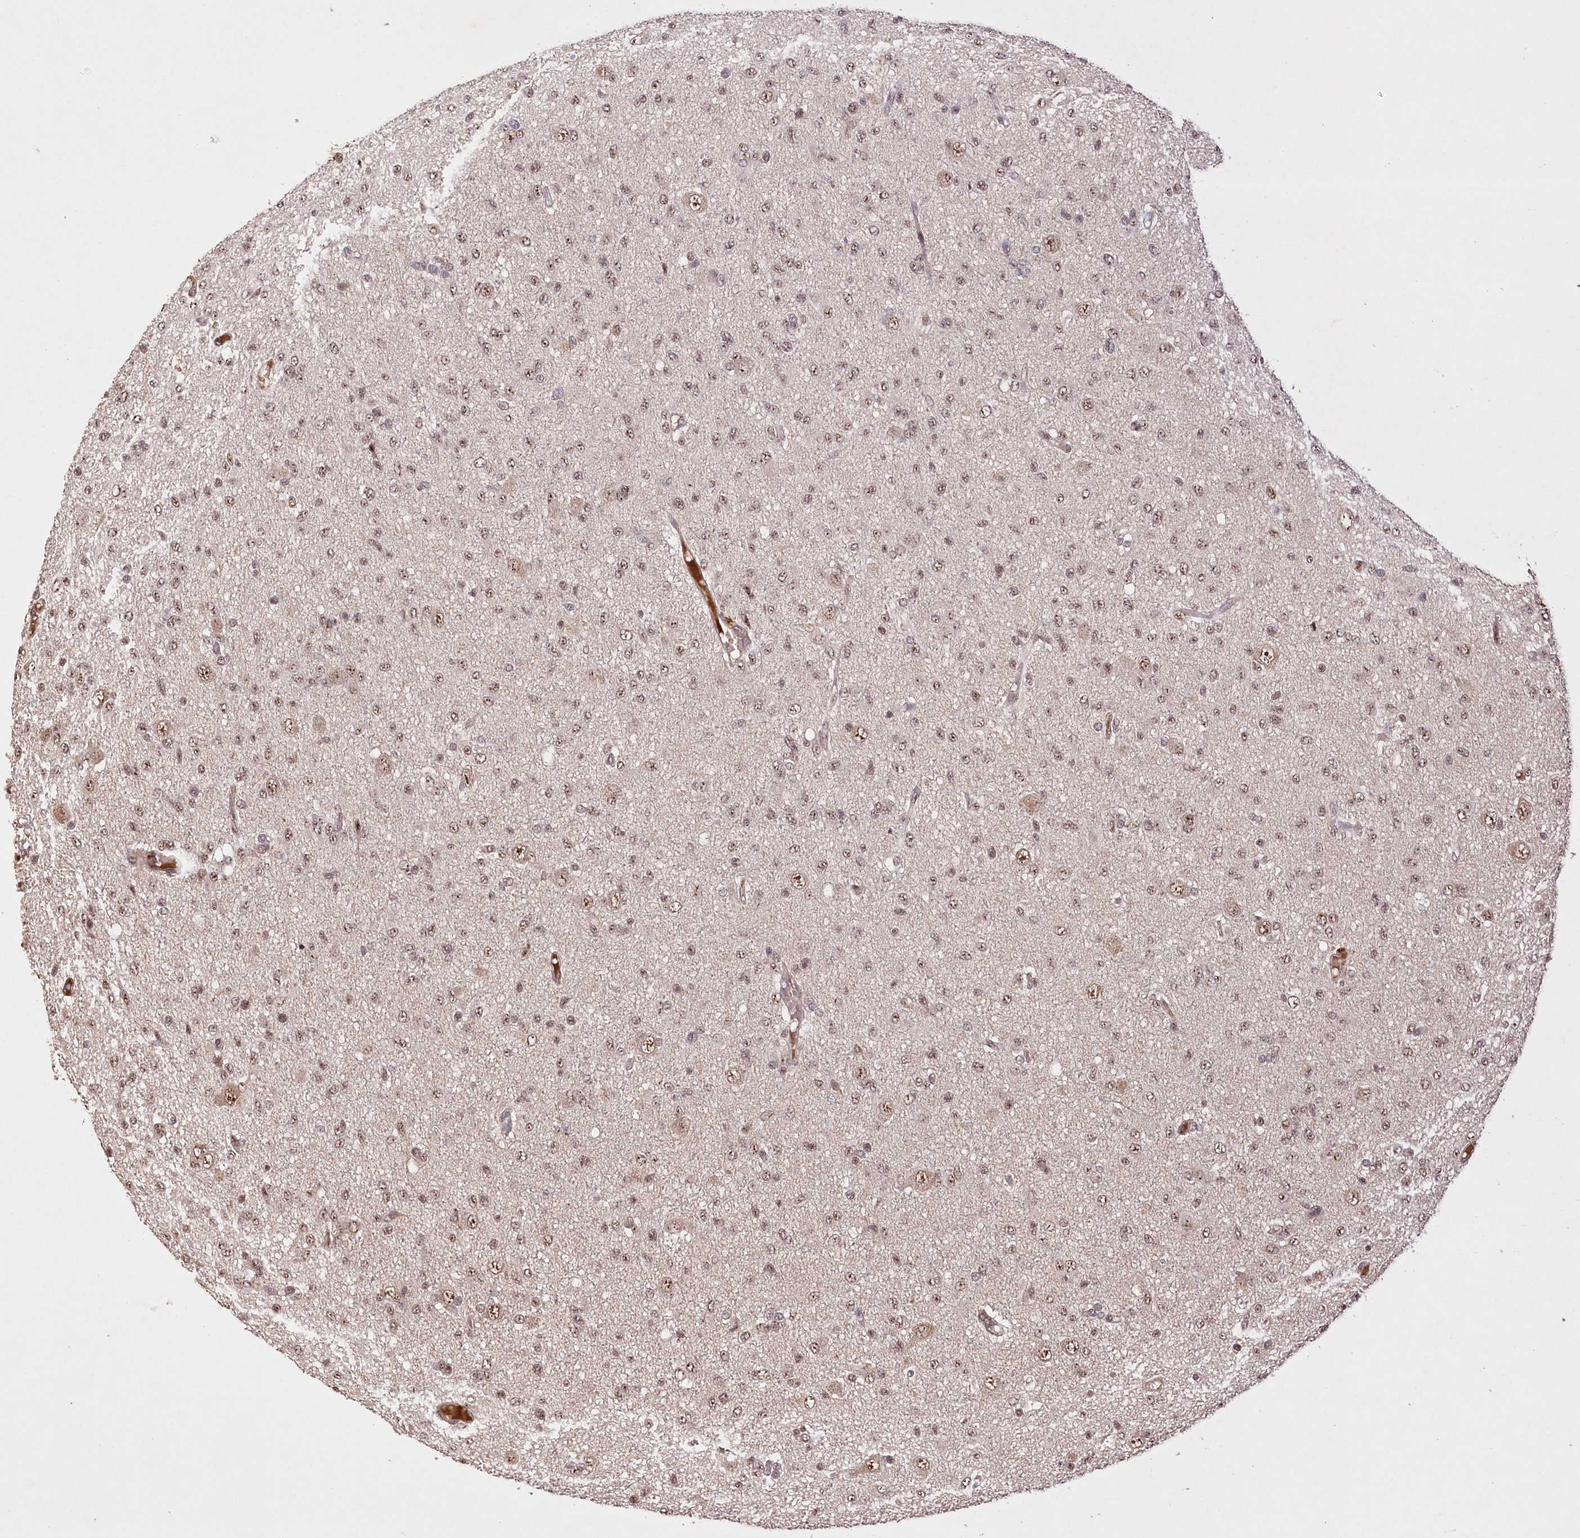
{"staining": {"intensity": "weak", "quantity": ">75%", "location": "nuclear"}, "tissue": "glioma", "cell_type": "Tumor cells", "image_type": "cancer", "snomed": [{"axis": "morphology", "description": "Glioma, malignant, High grade"}, {"axis": "topography", "description": "Brain"}], "caption": "Immunohistochemistry (IHC) micrograph of neoplastic tissue: human glioma stained using immunohistochemistry (IHC) shows low levels of weak protein expression localized specifically in the nuclear of tumor cells, appearing as a nuclear brown color.", "gene": "PYROXD1", "patient": {"sex": "female", "age": 59}}